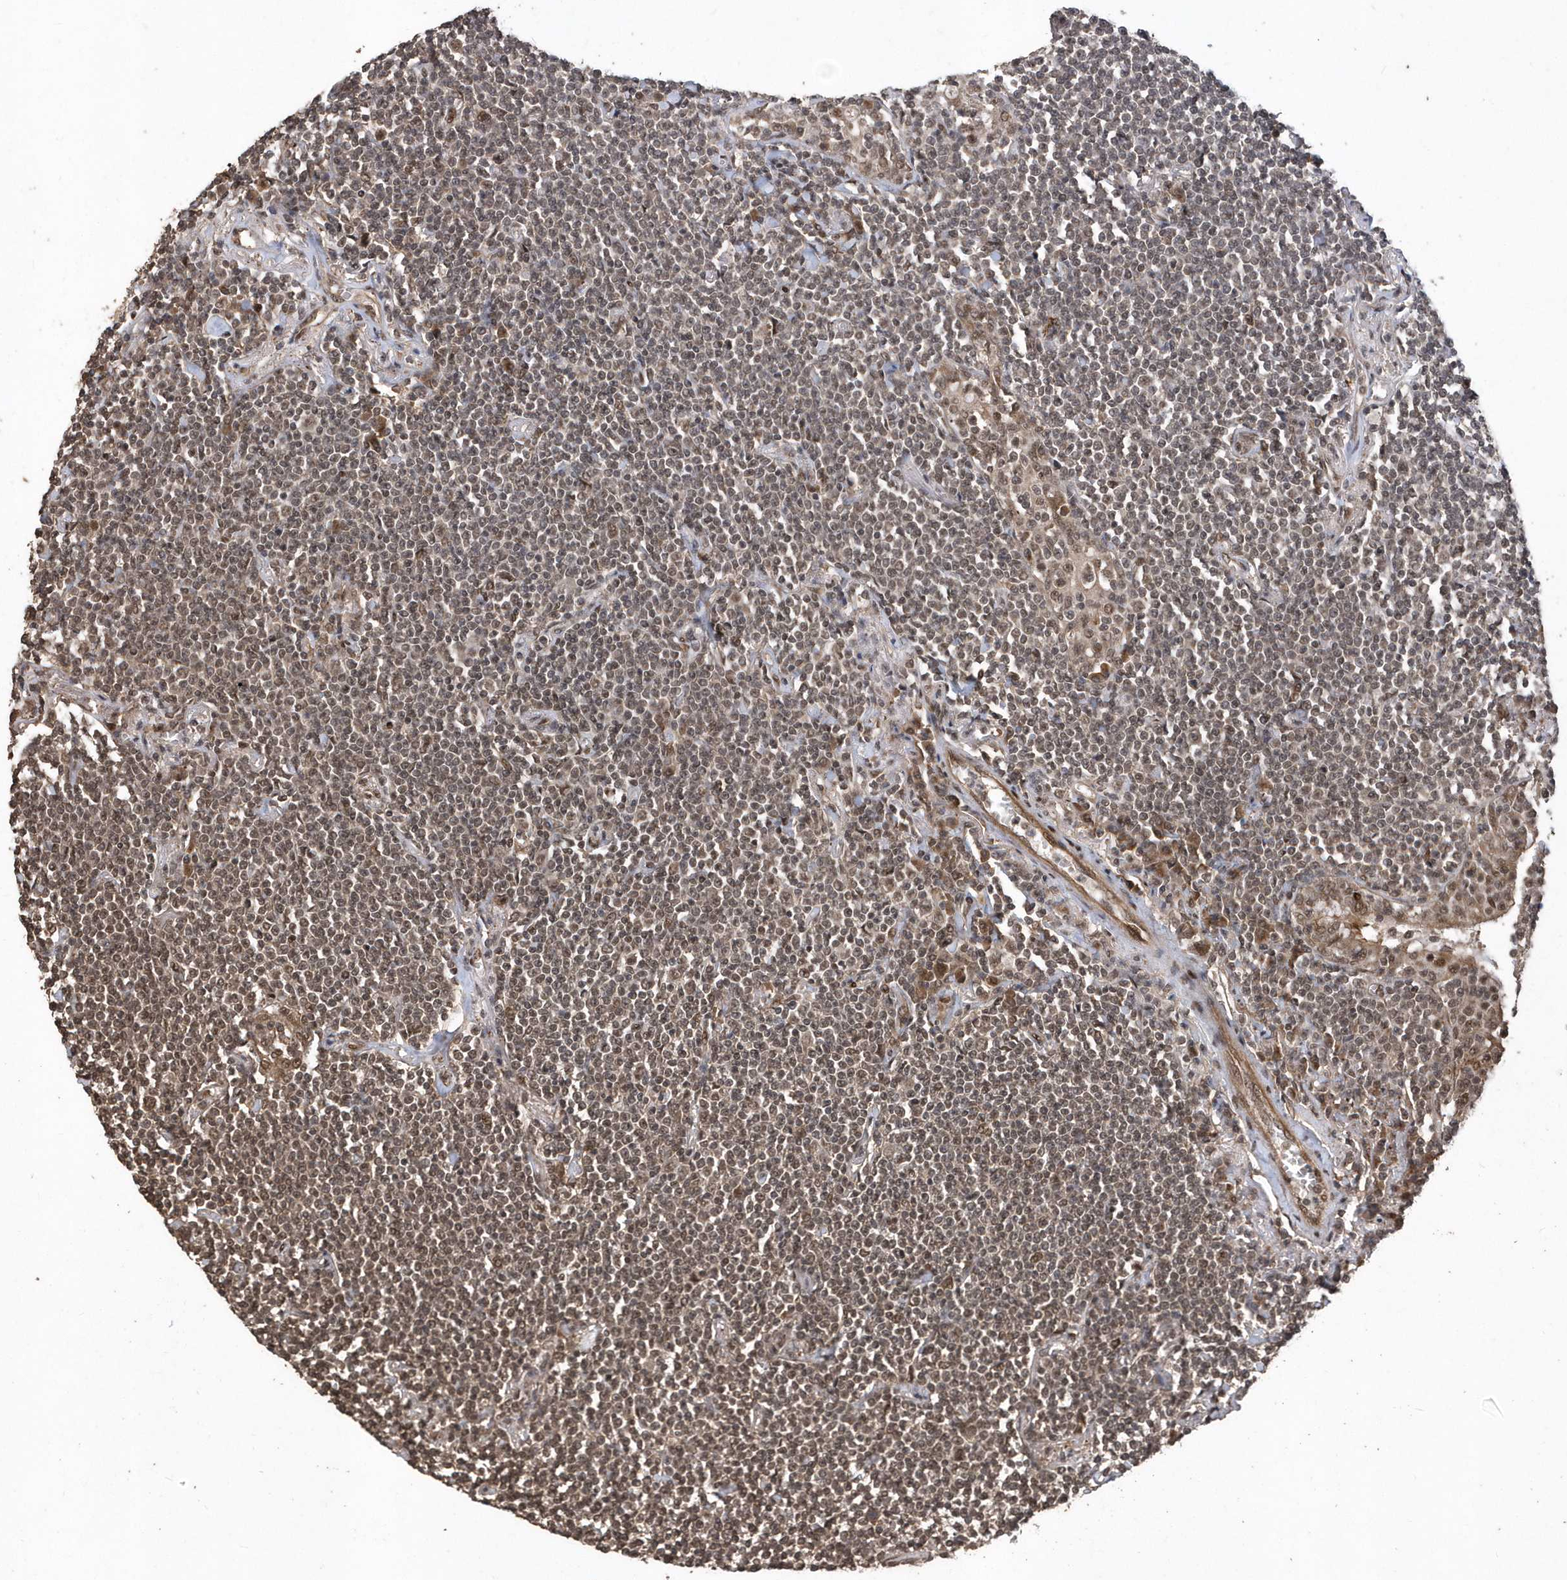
{"staining": {"intensity": "moderate", "quantity": "25%-75%", "location": "nuclear"}, "tissue": "lymphoma", "cell_type": "Tumor cells", "image_type": "cancer", "snomed": [{"axis": "morphology", "description": "Malignant lymphoma, non-Hodgkin's type, Low grade"}, {"axis": "topography", "description": "Lung"}], "caption": "Approximately 25%-75% of tumor cells in human lymphoma display moderate nuclear protein positivity as visualized by brown immunohistochemical staining.", "gene": "INTS12", "patient": {"sex": "female", "age": 71}}